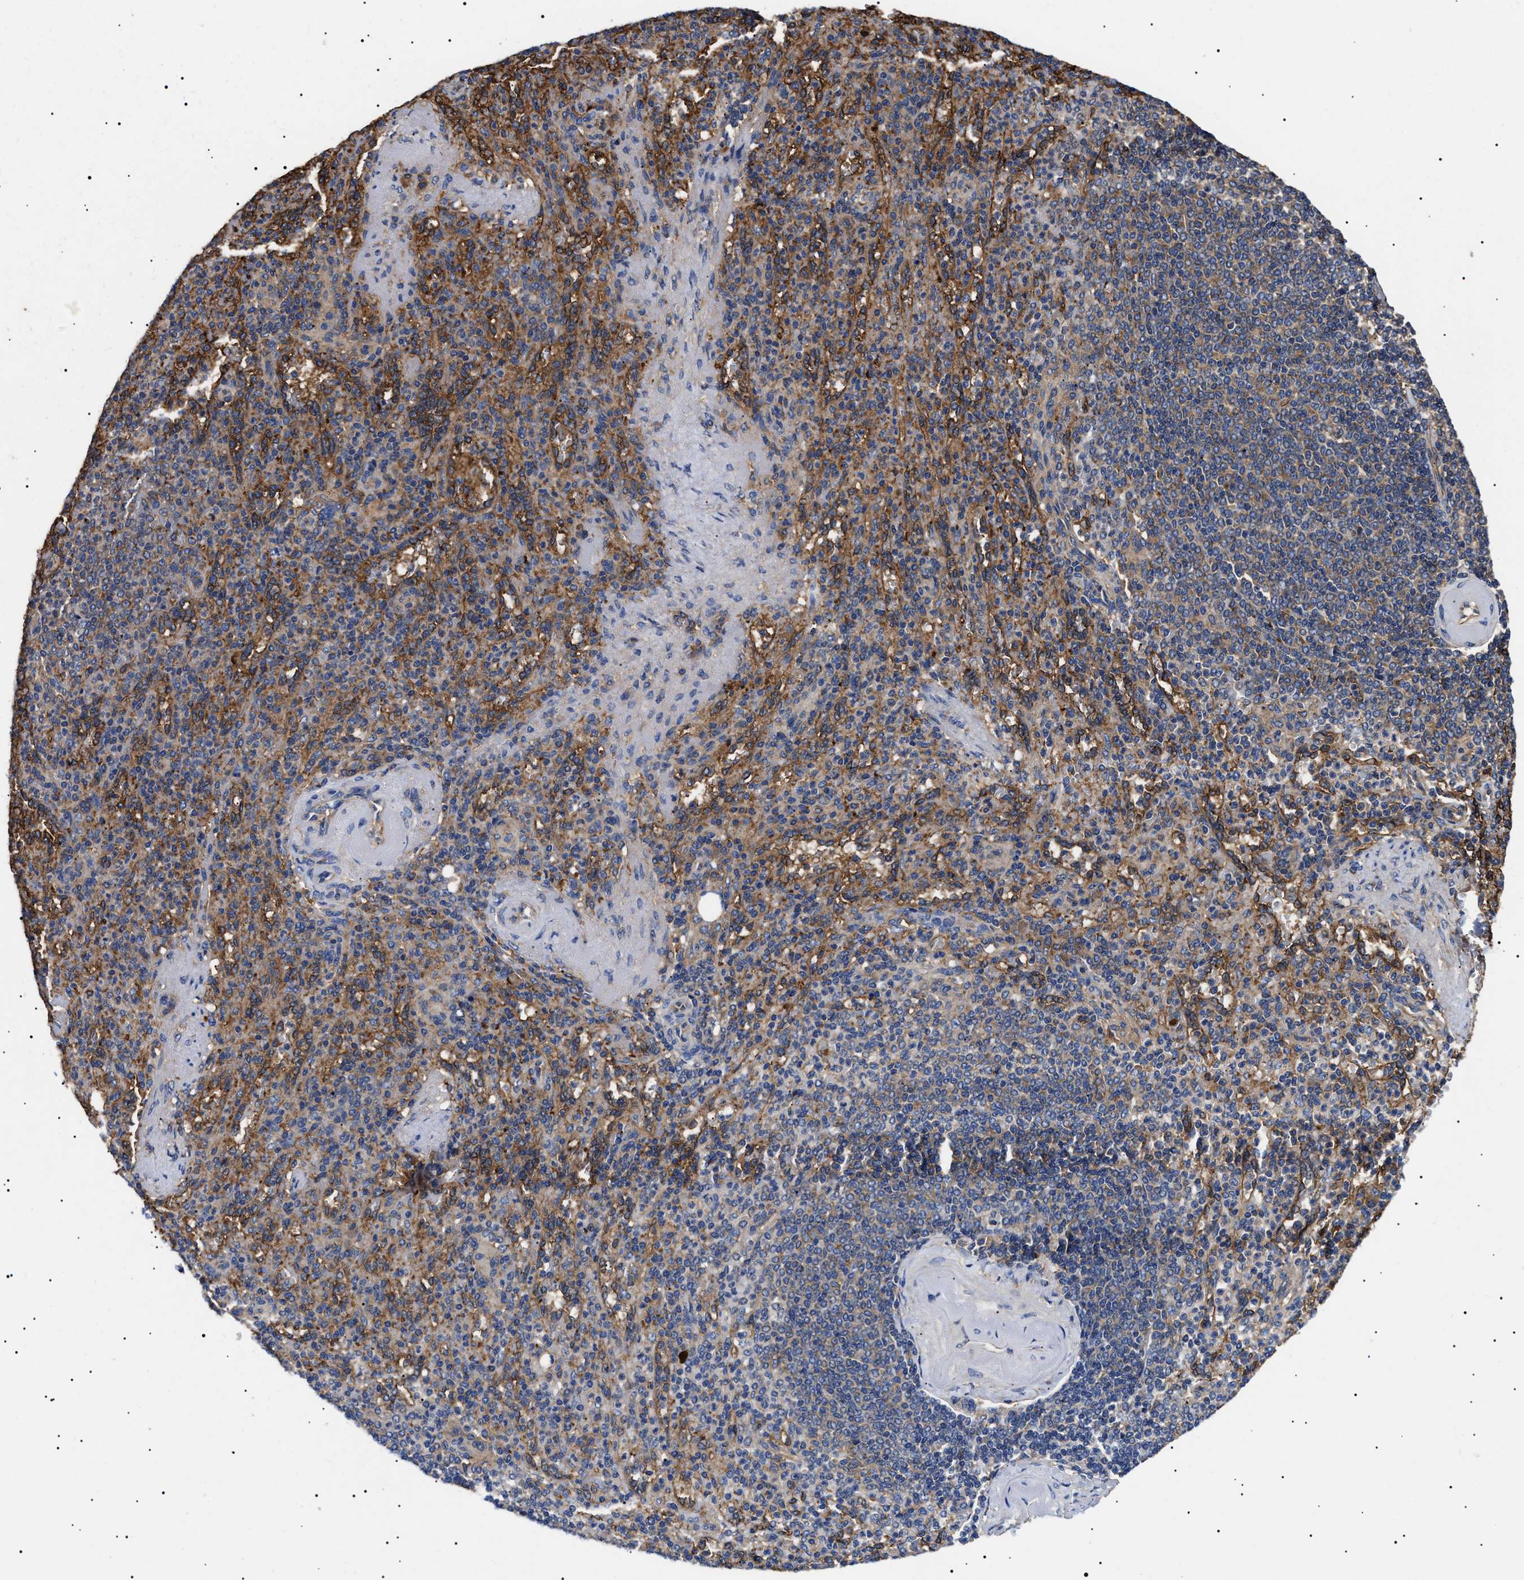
{"staining": {"intensity": "weak", "quantity": "25%-75%", "location": "cytoplasmic/membranous"}, "tissue": "spleen", "cell_type": "Cells in red pulp", "image_type": "normal", "snomed": [{"axis": "morphology", "description": "Normal tissue, NOS"}, {"axis": "topography", "description": "Spleen"}], "caption": "Immunohistochemical staining of benign spleen reveals weak cytoplasmic/membranous protein expression in about 25%-75% of cells in red pulp.", "gene": "TPP2", "patient": {"sex": "female", "age": 74}}